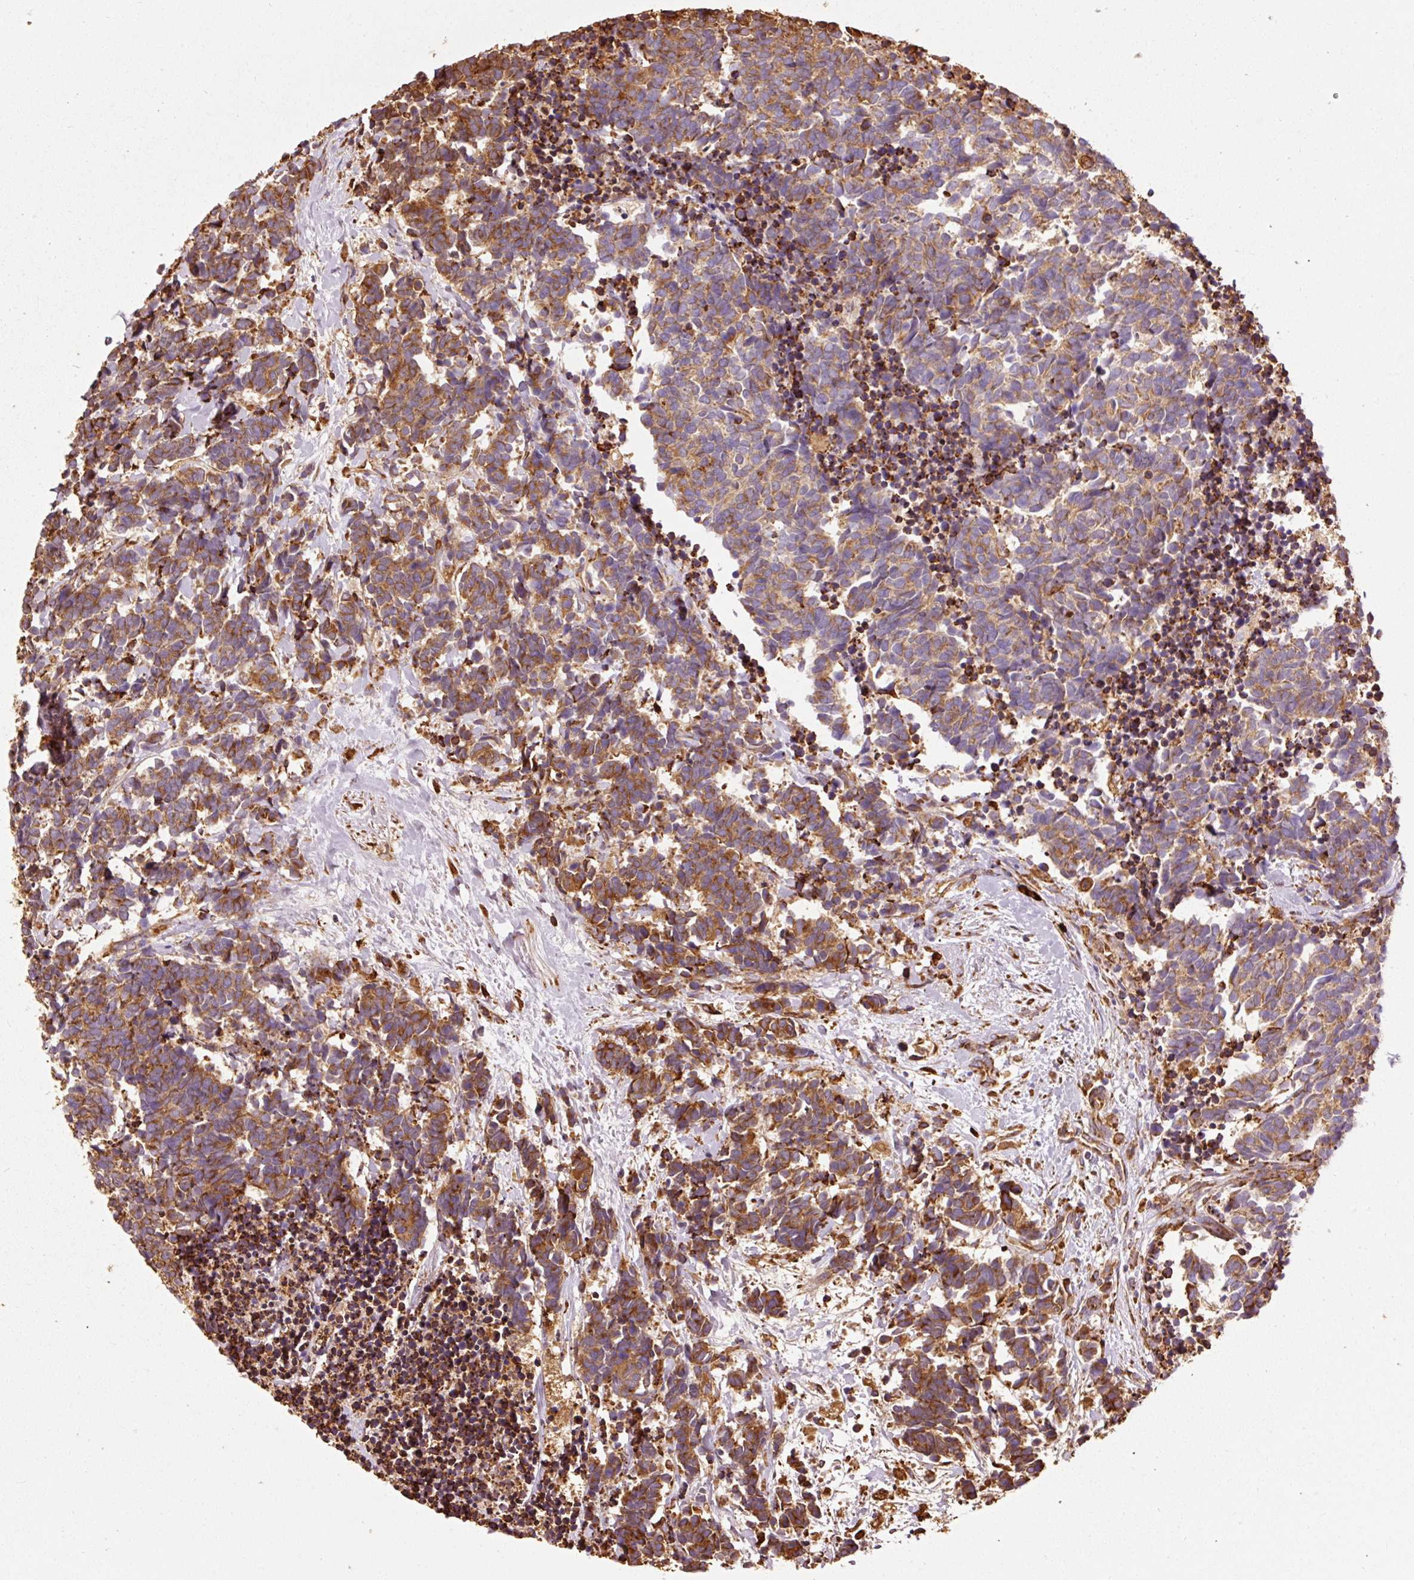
{"staining": {"intensity": "moderate", "quantity": ">75%", "location": "cytoplasmic/membranous"}, "tissue": "carcinoid", "cell_type": "Tumor cells", "image_type": "cancer", "snomed": [{"axis": "morphology", "description": "Carcinoma, NOS"}, {"axis": "morphology", "description": "Carcinoid, malignant, NOS"}, {"axis": "topography", "description": "Prostate"}], "caption": "Immunohistochemical staining of human carcinoma displays medium levels of moderate cytoplasmic/membranous protein expression in about >75% of tumor cells.", "gene": "KLC1", "patient": {"sex": "male", "age": 57}}